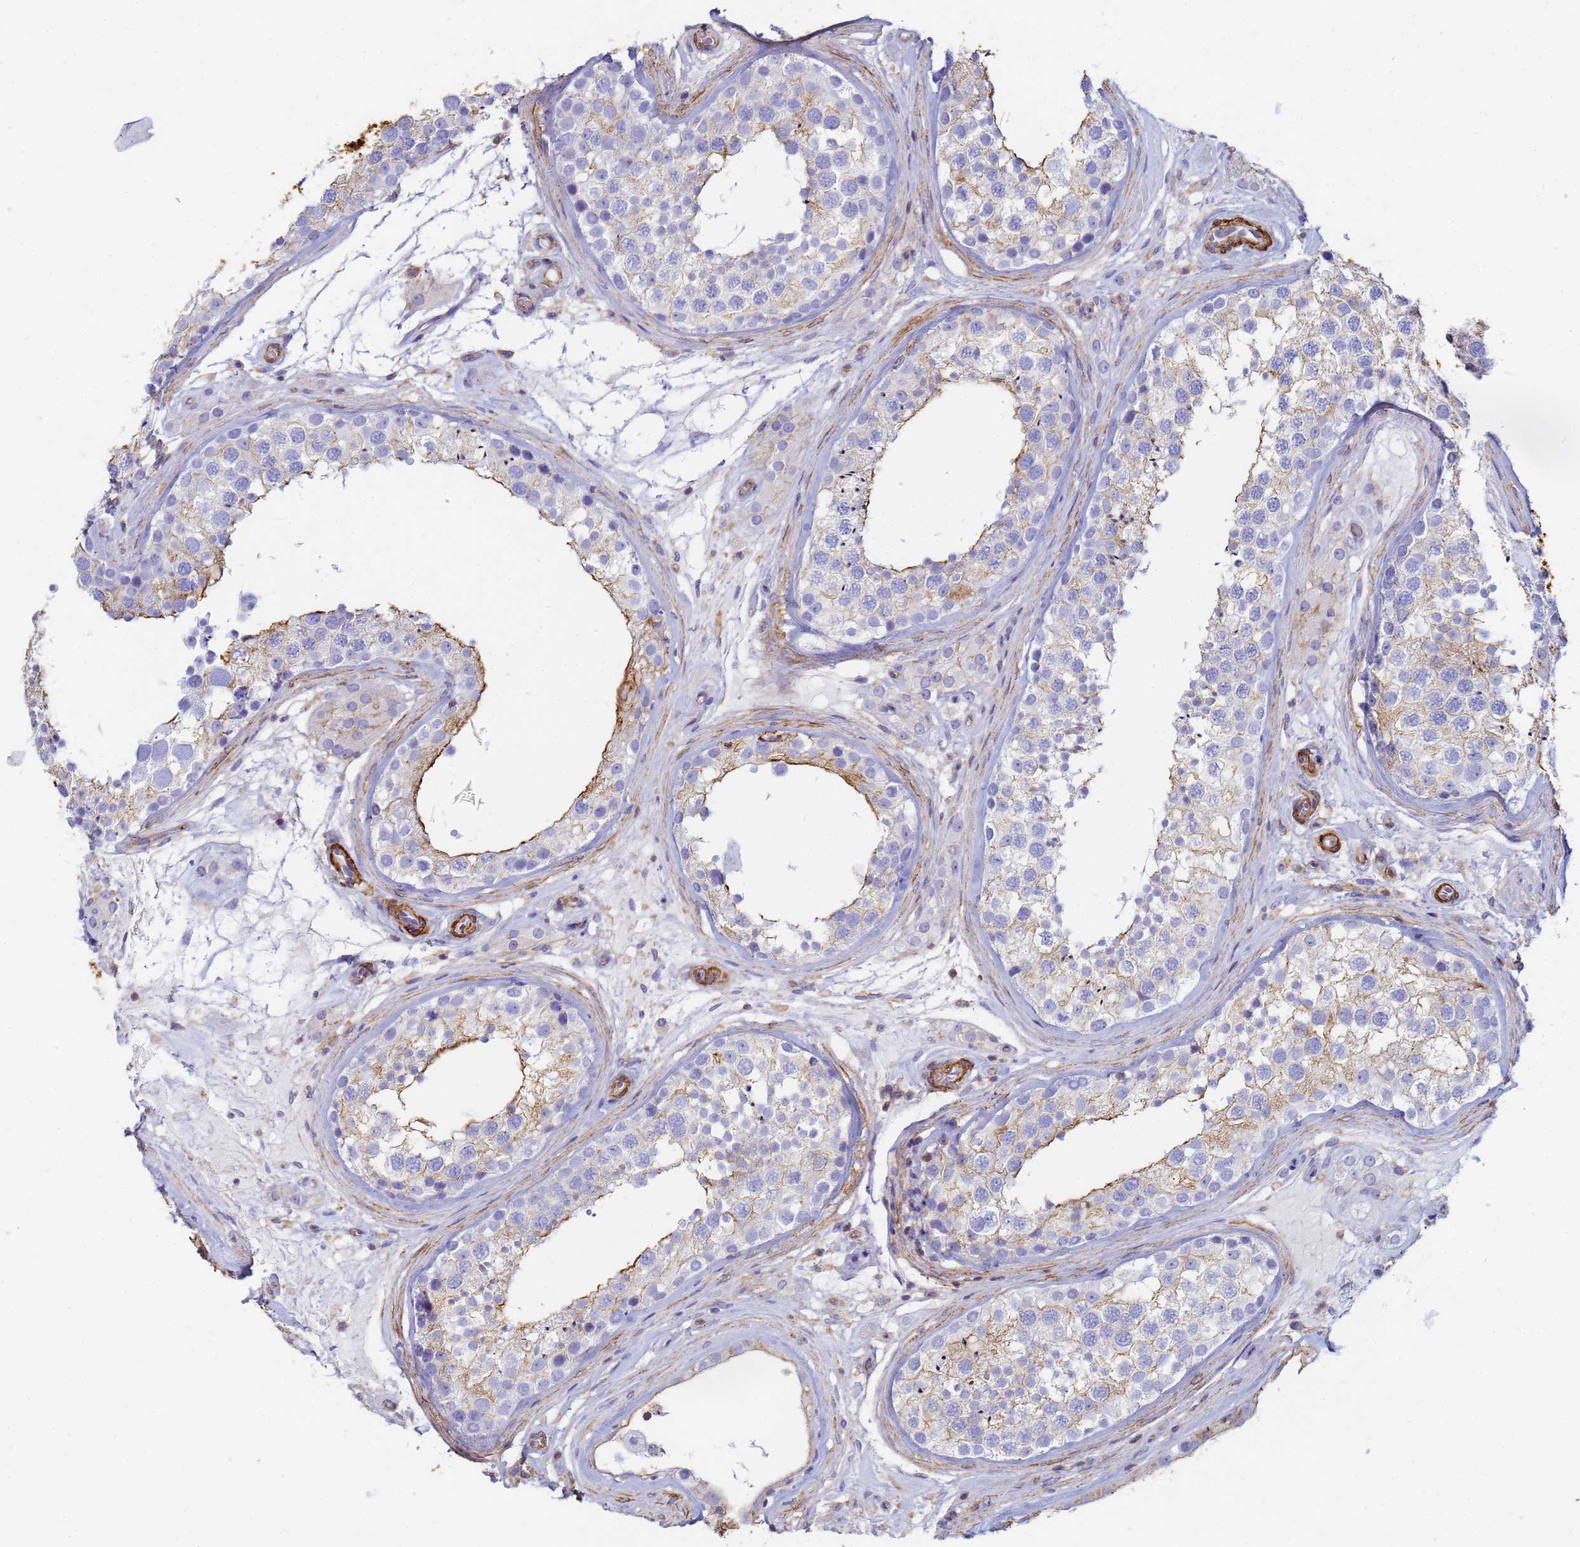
{"staining": {"intensity": "weak", "quantity": "25%-75%", "location": "cytoplasmic/membranous"}, "tissue": "testis", "cell_type": "Cells in seminiferous ducts", "image_type": "normal", "snomed": [{"axis": "morphology", "description": "Normal tissue, NOS"}, {"axis": "topography", "description": "Testis"}], "caption": "Weak cytoplasmic/membranous positivity for a protein is present in about 25%-75% of cells in seminiferous ducts of normal testis using immunohistochemistry (IHC).", "gene": "TPM1", "patient": {"sex": "male", "age": 46}}